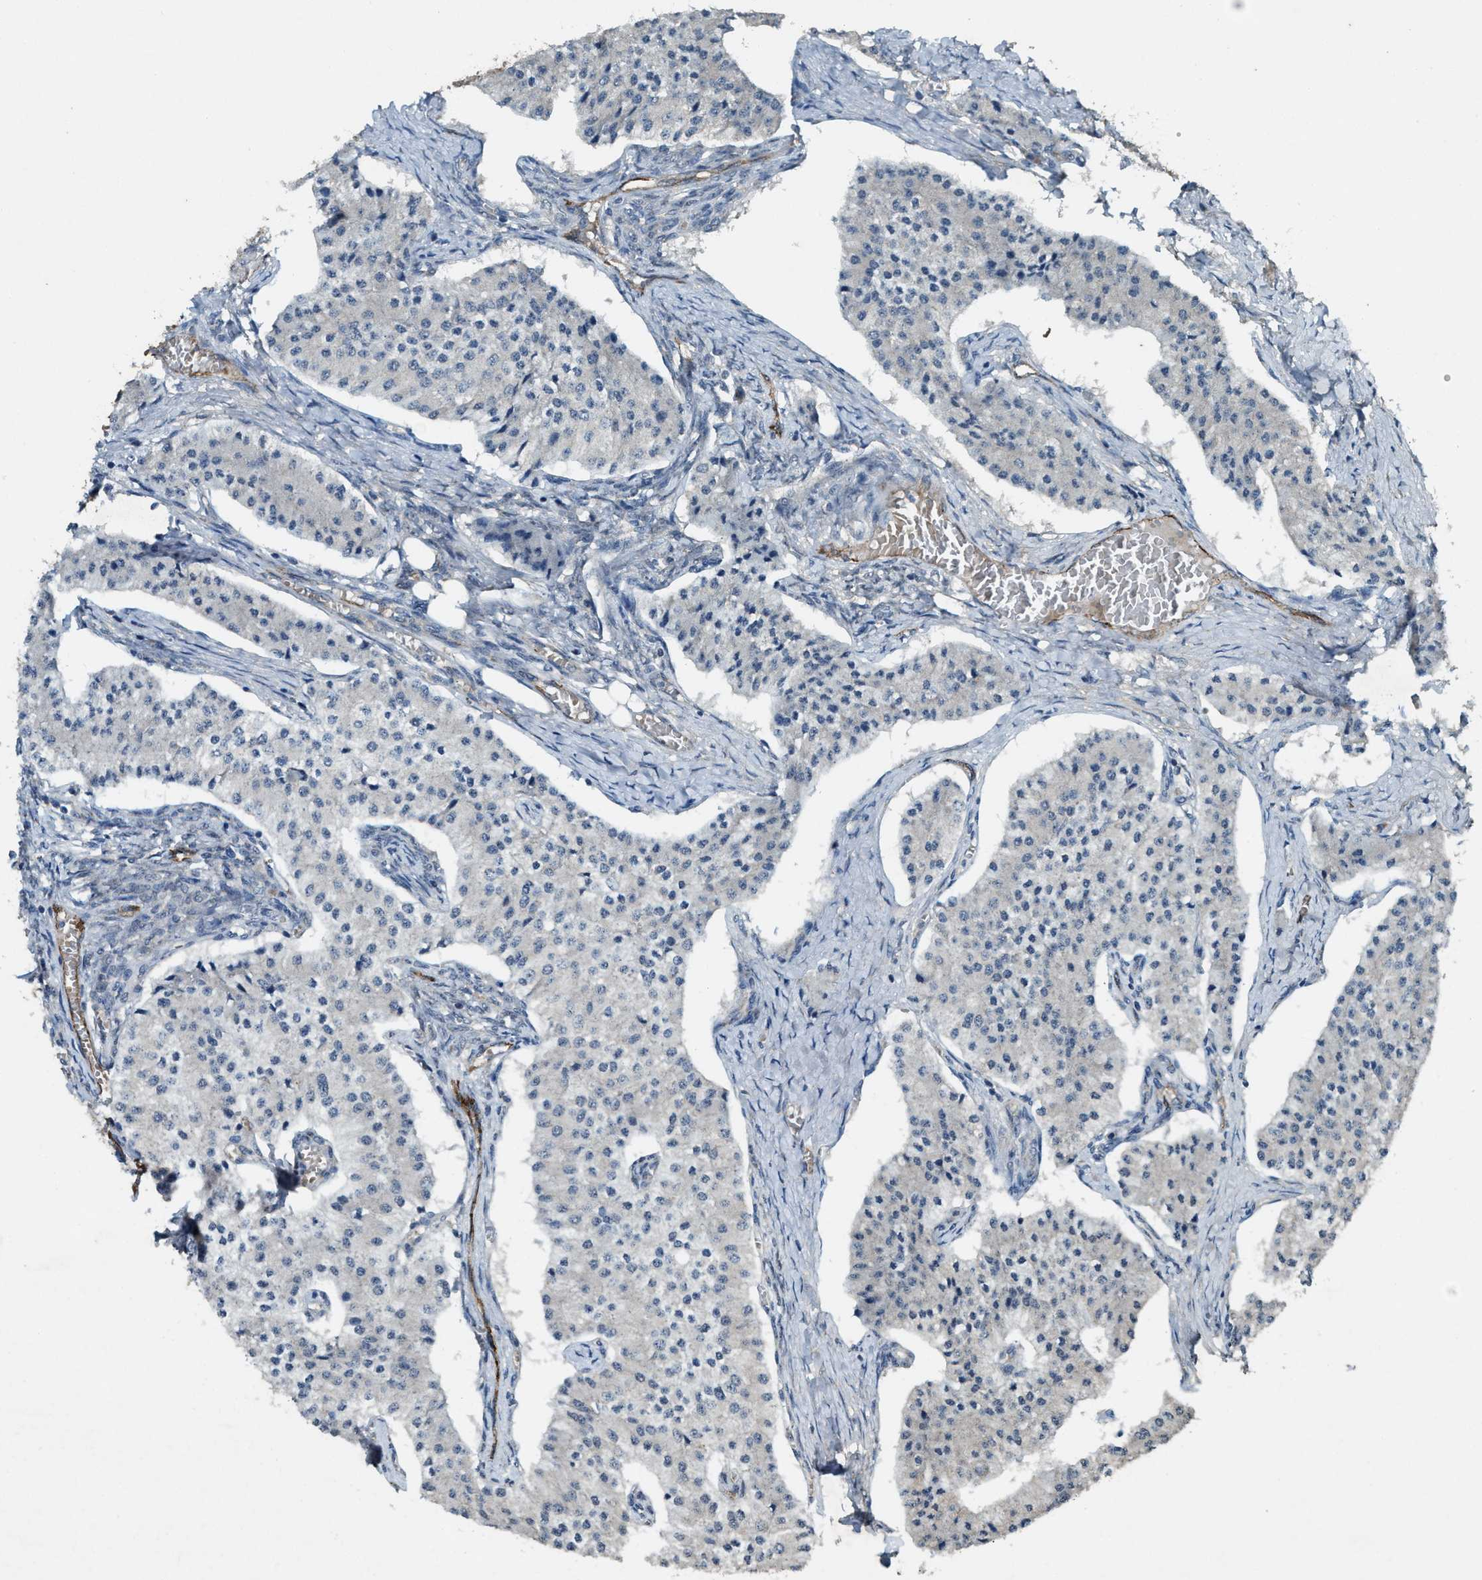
{"staining": {"intensity": "negative", "quantity": "none", "location": "none"}, "tissue": "carcinoid", "cell_type": "Tumor cells", "image_type": "cancer", "snomed": [{"axis": "morphology", "description": "Carcinoid, malignant, NOS"}, {"axis": "topography", "description": "Colon"}], "caption": "The IHC histopathology image has no significant staining in tumor cells of carcinoid tissue.", "gene": "ARHGEF5", "patient": {"sex": "female", "age": 52}}